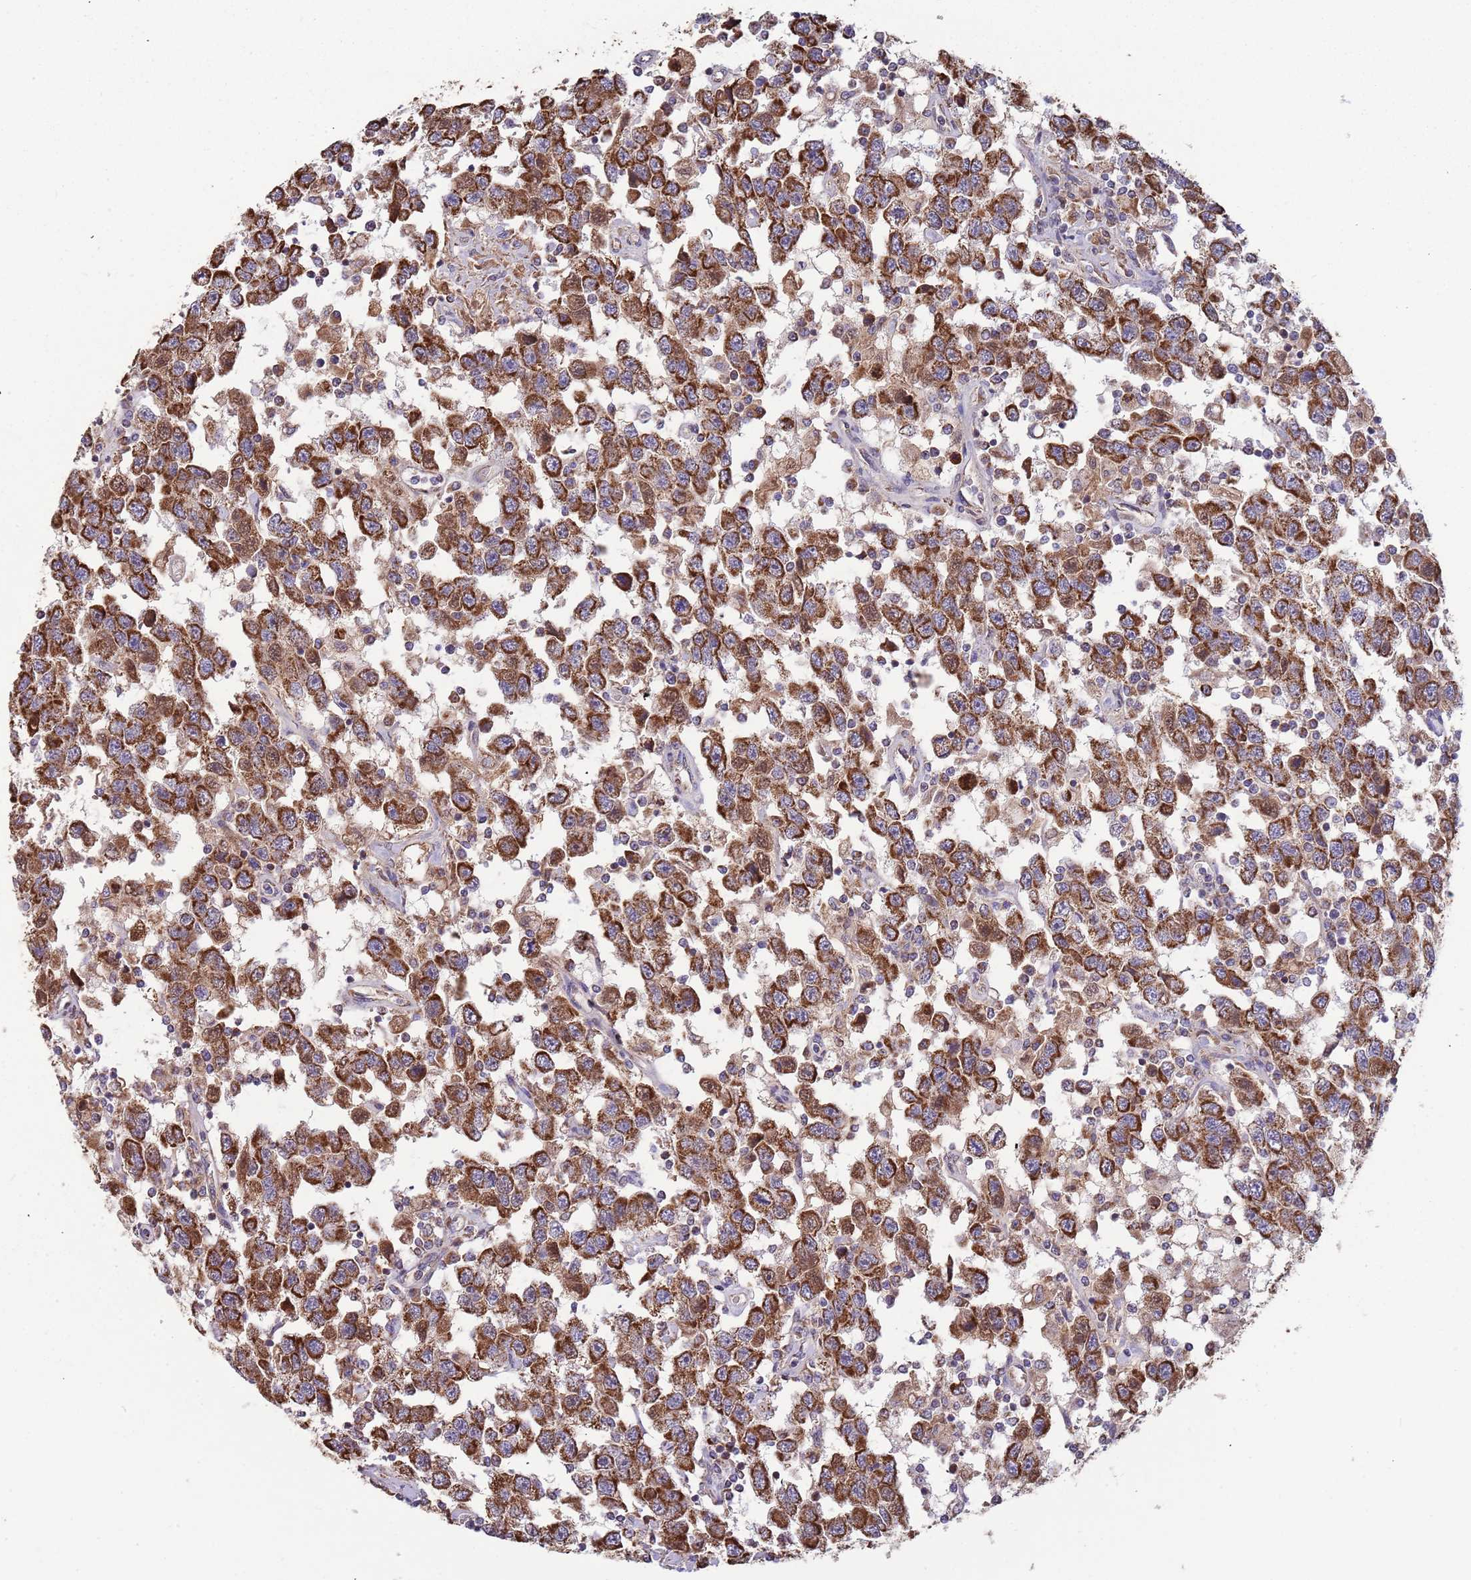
{"staining": {"intensity": "strong", "quantity": ">75%", "location": "cytoplasmic/membranous"}, "tissue": "testis cancer", "cell_type": "Tumor cells", "image_type": "cancer", "snomed": [{"axis": "morphology", "description": "Seminoma, NOS"}, {"axis": "topography", "description": "Testis"}], "caption": "This photomicrograph exhibits immunohistochemistry (IHC) staining of testis seminoma, with high strong cytoplasmic/membranous staining in approximately >75% of tumor cells.", "gene": "VPS16", "patient": {"sex": "male", "age": 41}}